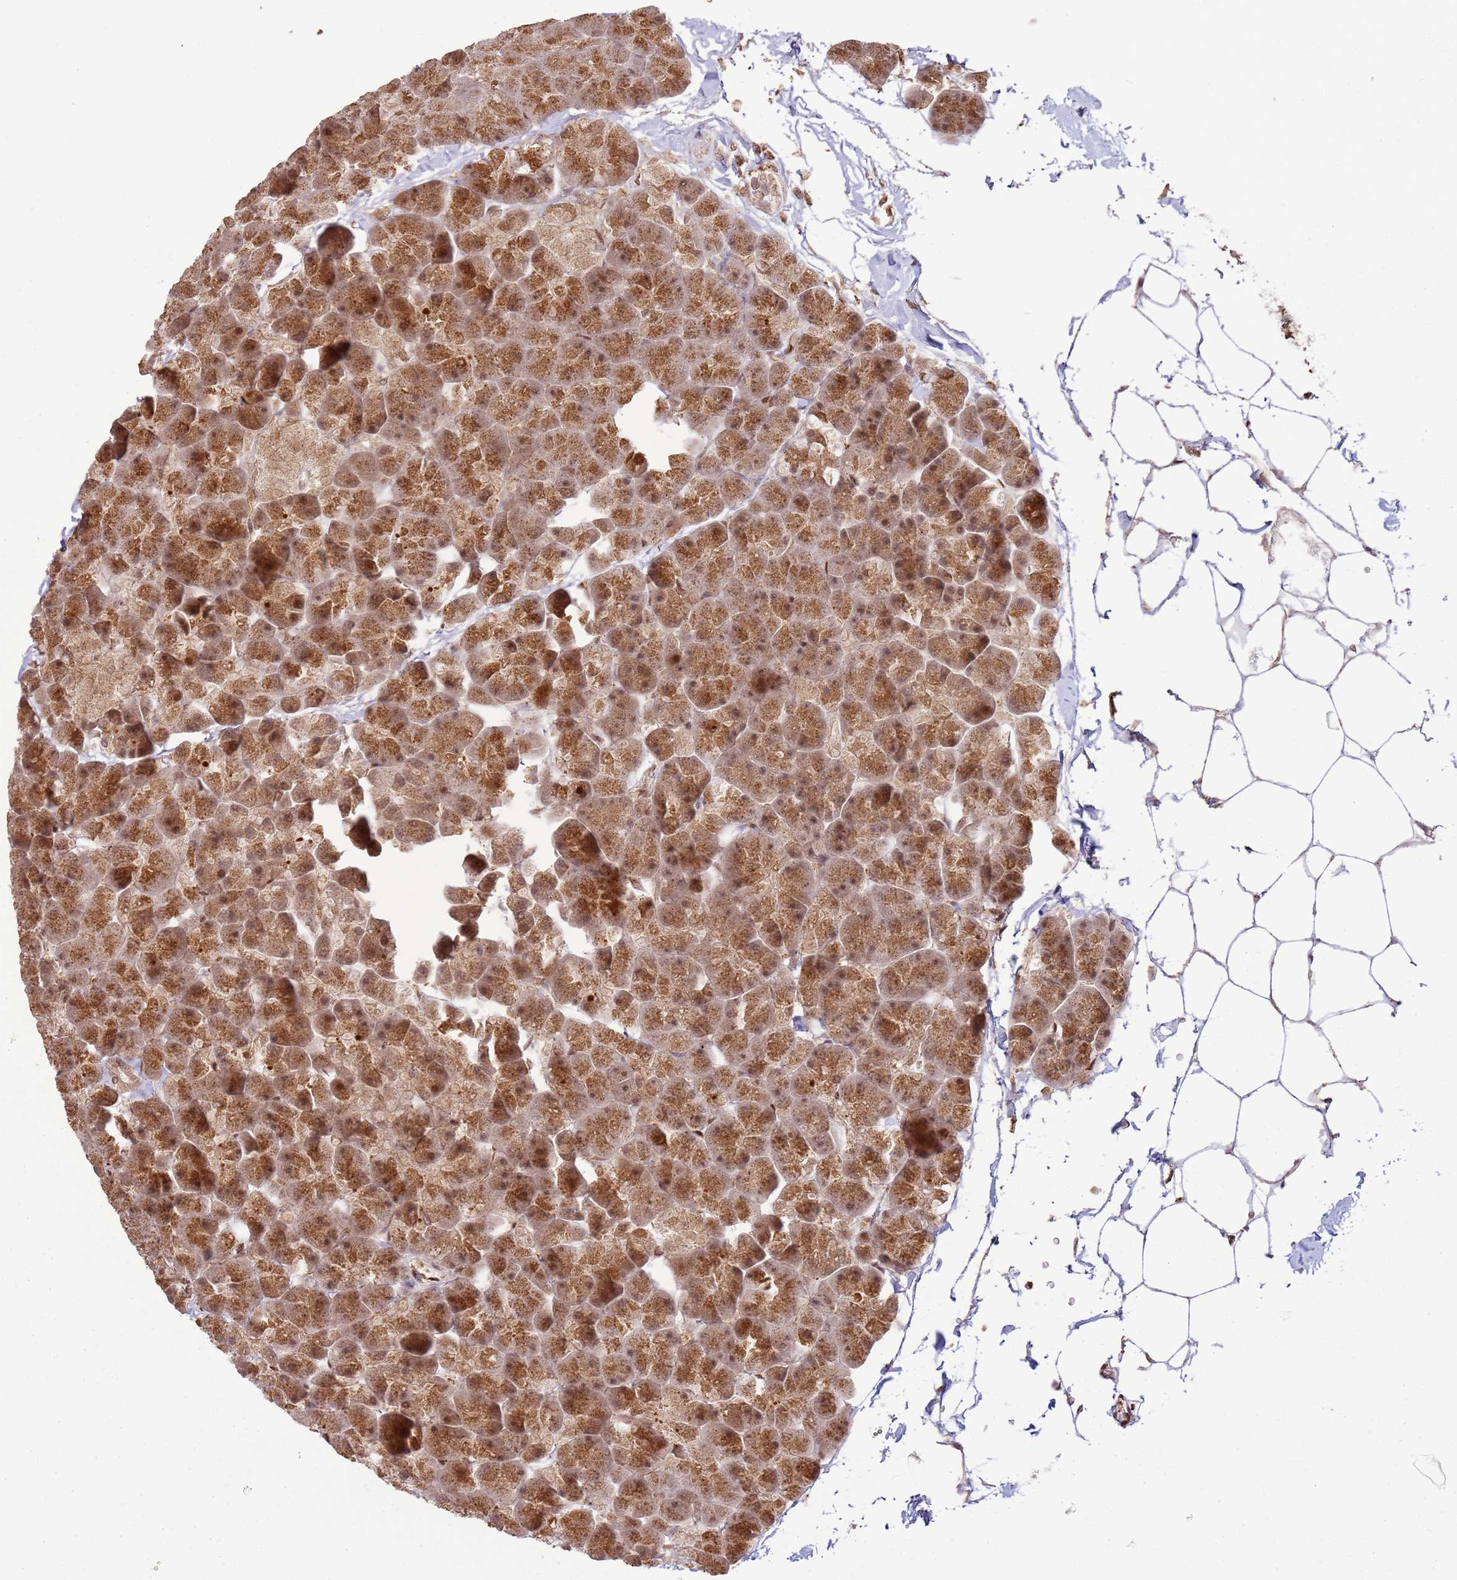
{"staining": {"intensity": "strong", "quantity": ">75%", "location": "cytoplasmic/membranous,nuclear"}, "tissue": "pancreas", "cell_type": "Exocrine glandular cells", "image_type": "normal", "snomed": [{"axis": "morphology", "description": "Normal tissue, NOS"}, {"axis": "topography", "description": "Pancreas"}], "caption": "A brown stain highlights strong cytoplasmic/membranous,nuclear expression of a protein in exocrine glandular cells of unremarkable human pancreas.", "gene": "PEX14", "patient": {"sex": "male", "age": 35}}